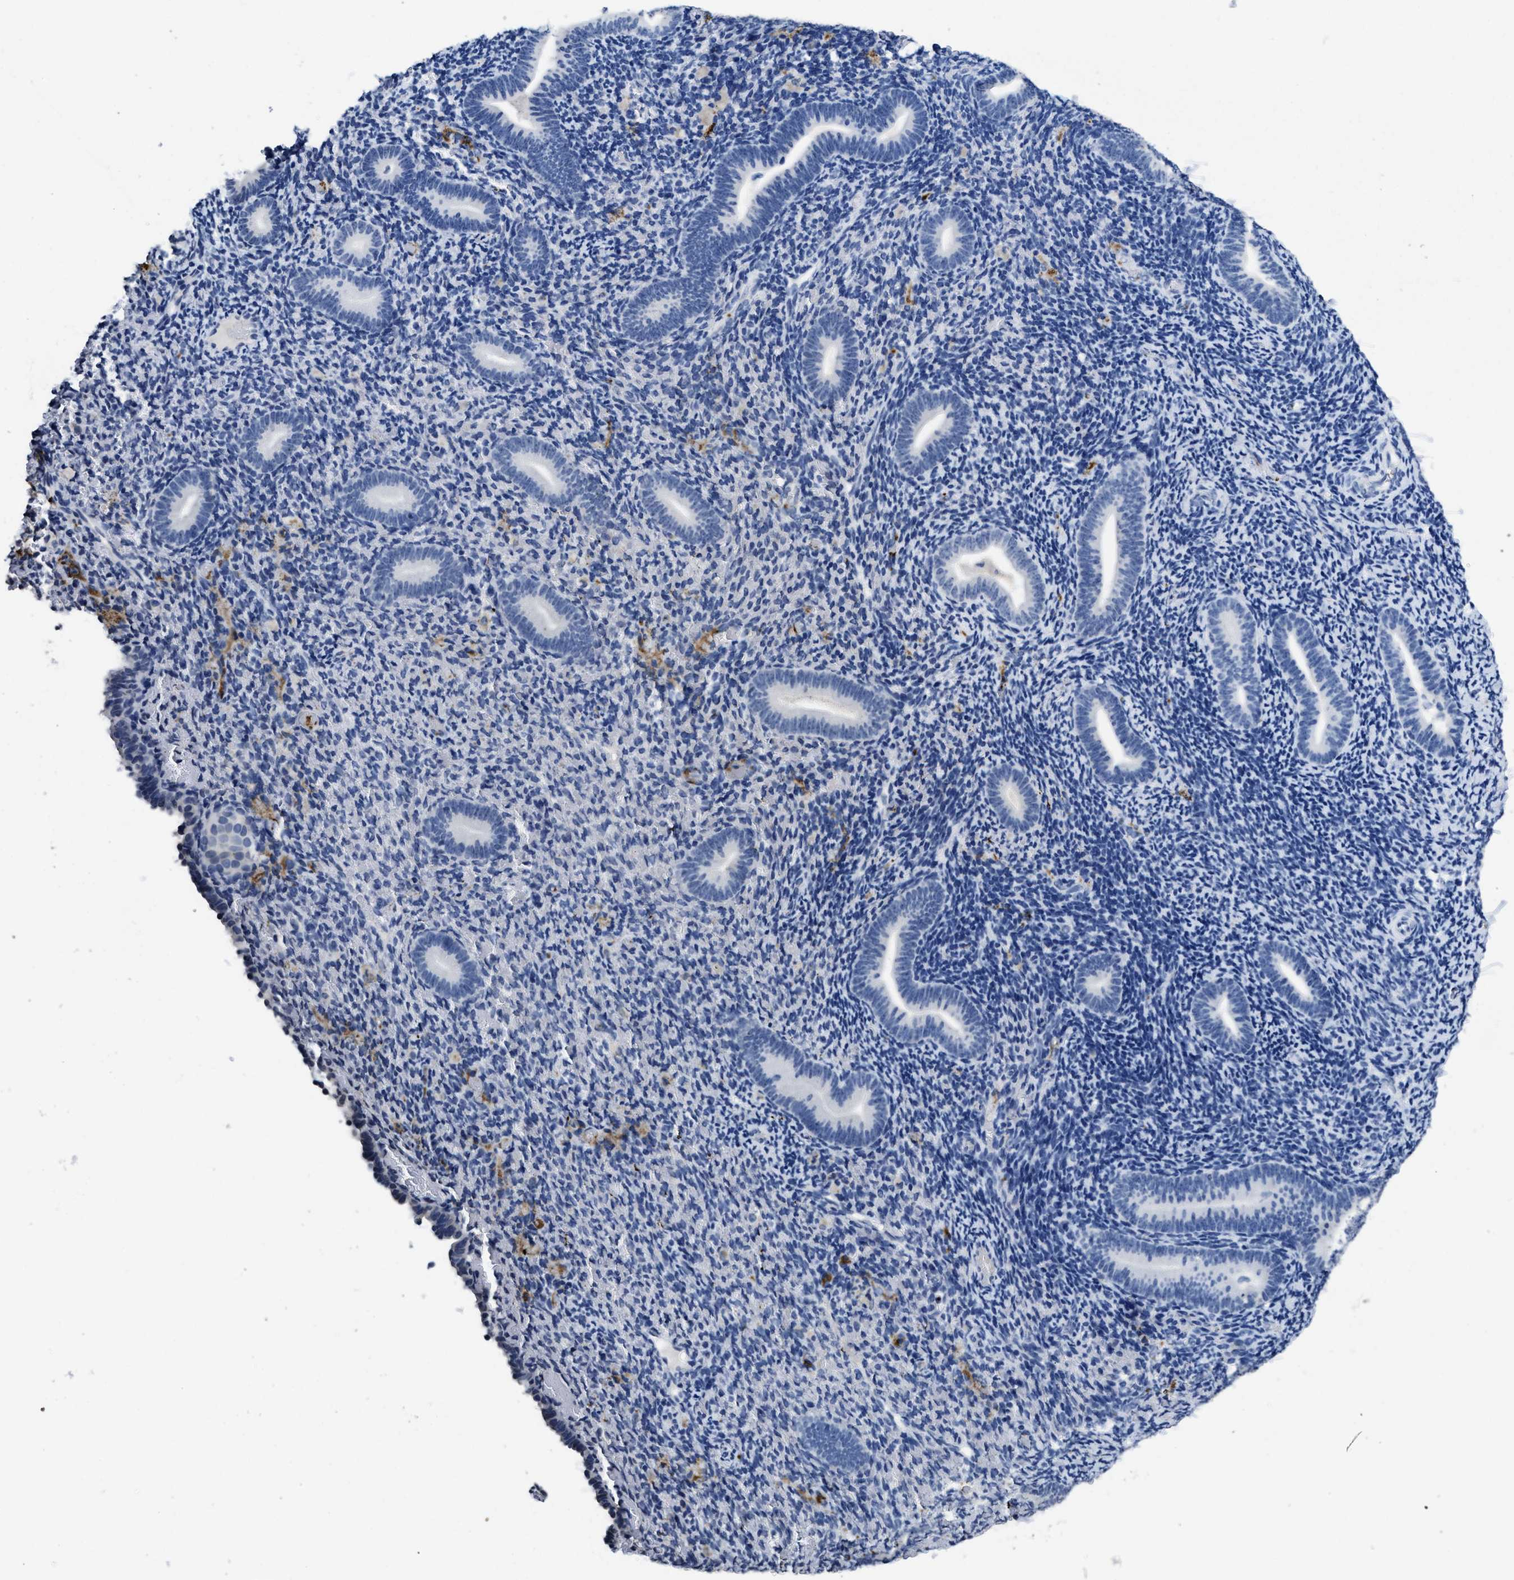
{"staining": {"intensity": "negative", "quantity": "none", "location": "none"}, "tissue": "endometrium", "cell_type": "Cells in endometrial stroma", "image_type": "normal", "snomed": [{"axis": "morphology", "description": "Normal tissue, NOS"}, {"axis": "topography", "description": "Endometrium"}], "caption": "DAB (3,3'-diaminobenzidine) immunohistochemical staining of normal endometrium shows no significant positivity in cells in endometrial stroma.", "gene": "ITGA2B", "patient": {"sex": "female", "age": 51}}